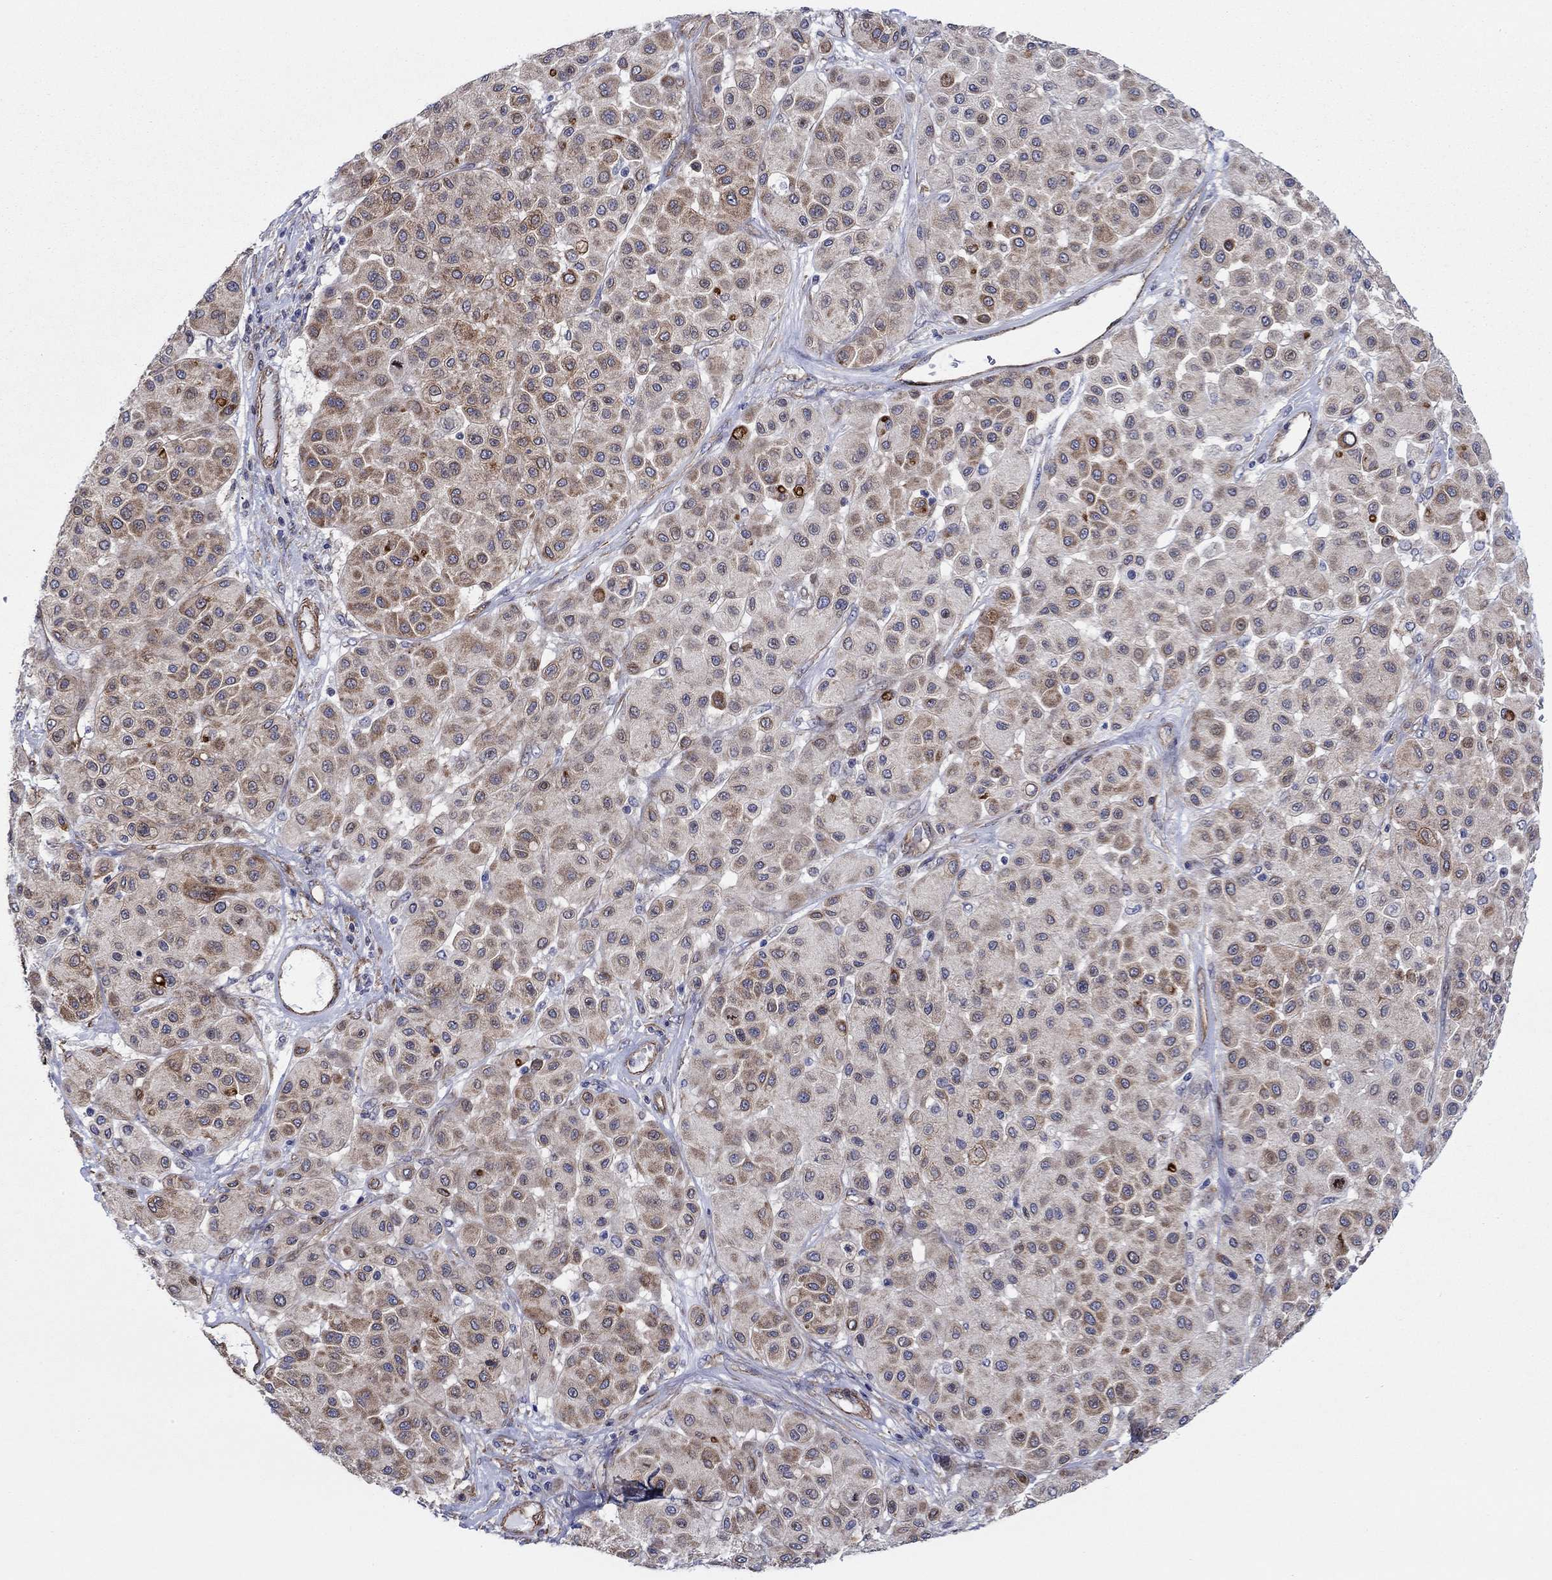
{"staining": {"intensity": "moderate", "quantity": "25%-75%", "location": "cytoplasmic/membranous"}, "tissue": "melanoma", "cell_type": "Tumor cells", "image_type": "cancer", "snomed": [{"axis": "morphology", "description": "Malignant melanoma, Metastatic site"}, {"axis": "topography", "description": "Smooth muscle"}], "caption": "High-magnification brightfield microscopy of melanoma stained with DAB (3,3'-diaminobenzidine) (brown) and counterstained with hematoxylin (blue). tumor cells exhibit moderate cytoplasmic/membranous expression is seen in about25%-75% of cells.", "gene": "FMN1", "patient": {"sex": "male", "age": 41}}